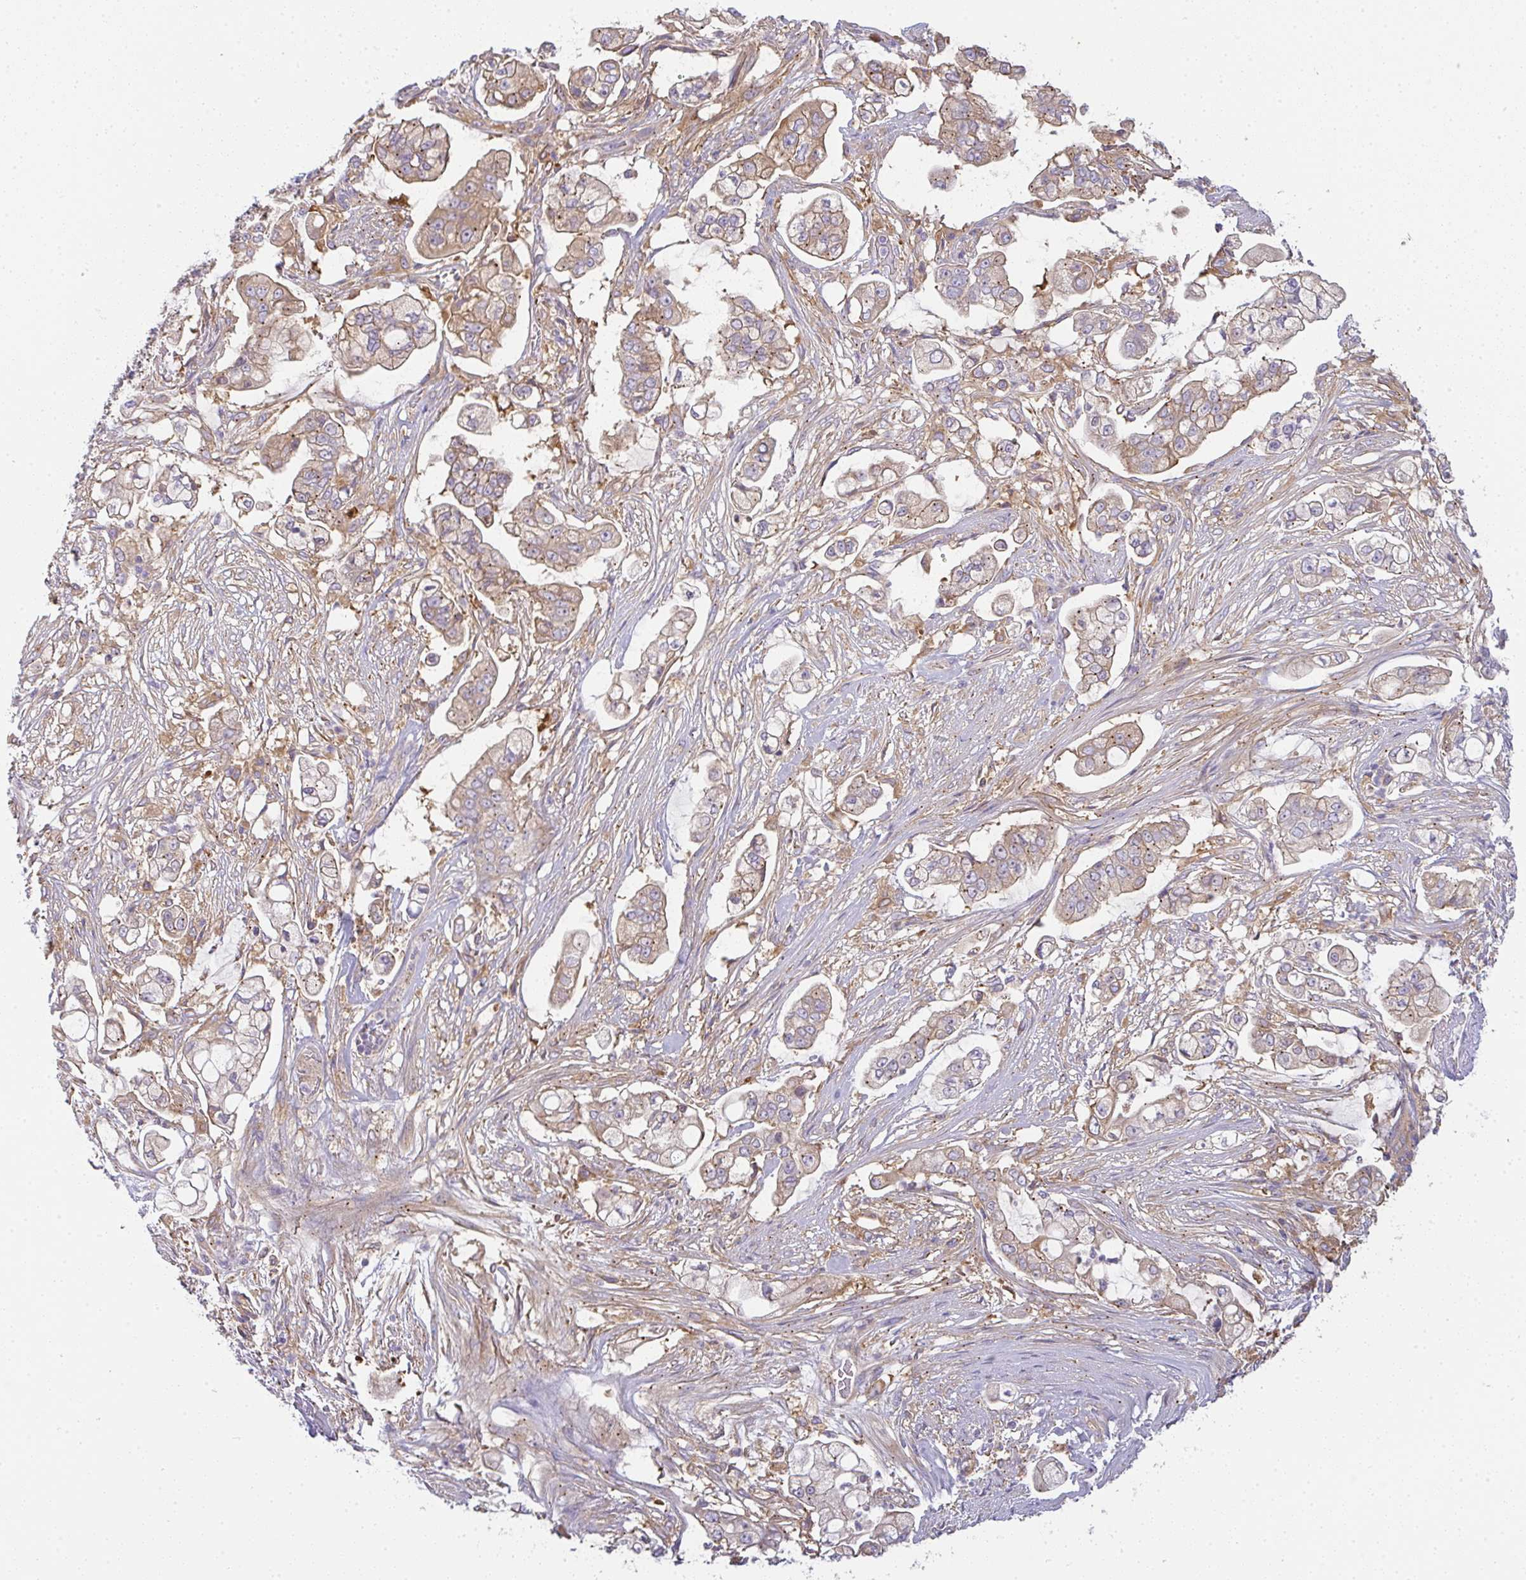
{"staining": {"intensity": "weak", "quantity": "25%-75%", "location": "cytoplasmic/membranous"}, "tissue": "pancreatic cancer", "cell_type": "Tumor cells", "image_type": "cancer", "snomed": [{"axis": "morphology", "description": "Adenocarcinoma, NOS"}, {"axis": "topography", "description": "Pancreas"}], "caption": "The image demonstrates a brown stain indicating the presence of a protein in the cytoplasmic/membranous of tumor cells in pancreatic cancer.", "gene": "SNX5", "patient": {"sex": "female", "age": 69}}